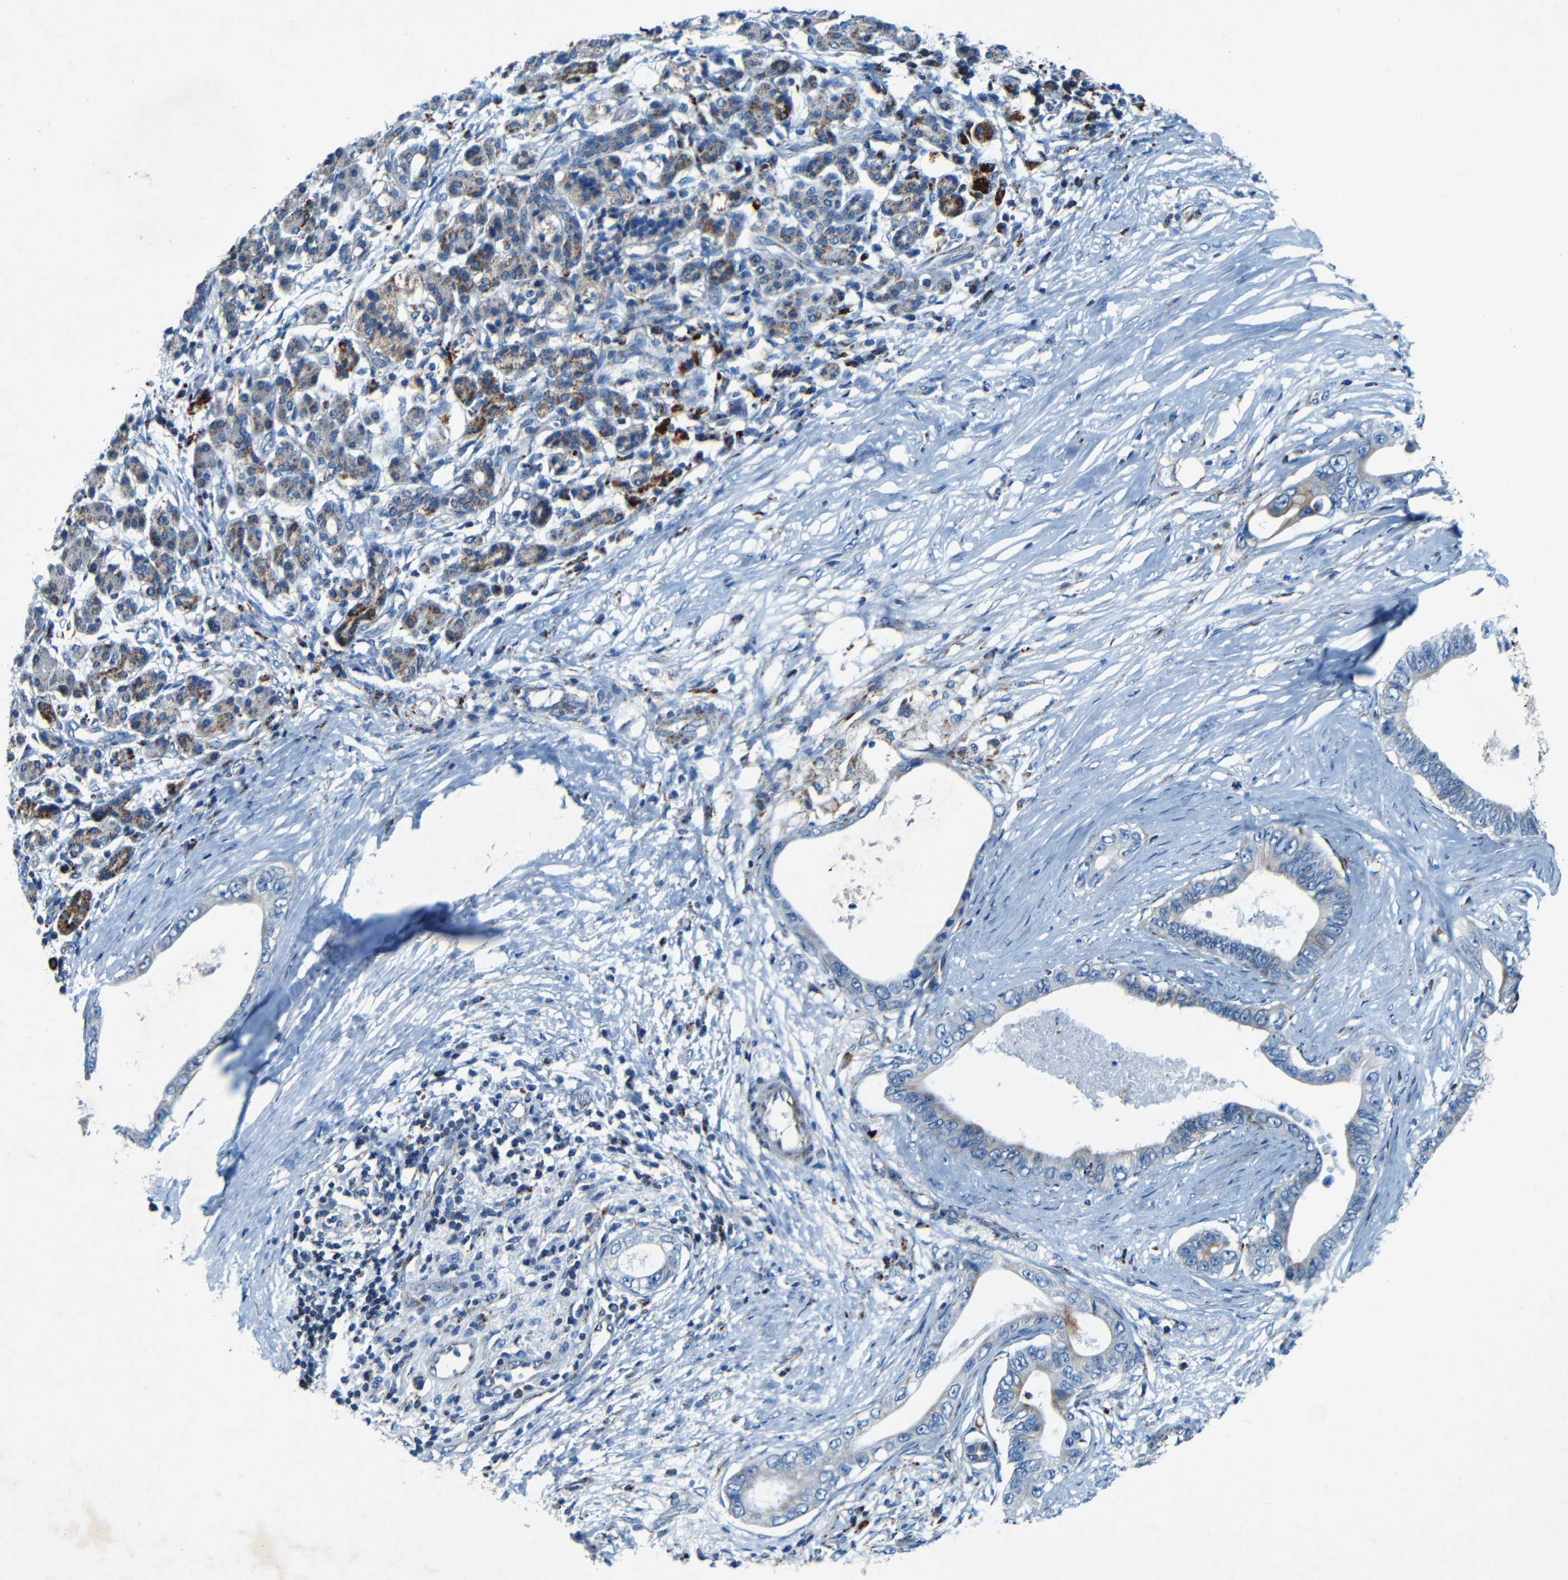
{"staining": {"intensity": "moderate", "quantity": "<25%", "location": "cytoplasmic/membranous"}, "tissue": "pancreatic cancer", "cell_type": "Tumor cells", "image_type": "cancer", "snomed": [{"axis": "morphology", "description": "Adenocarcinoma, NOS"}, {"axis": "topography", "description": "Pancreas"}], "caption": "Adenocarcinoma (pancreatic) stained with IHC displays moderate cytoplasmic/membranous positivity in about <25% of tumor cells. The staining is performed using DAB brown chromogen to label protein expression. The nuclei are counter-stained blue using hematoxylin.", "gene": "WSCD2", "patient": {"sex": "male", "age": 77}}